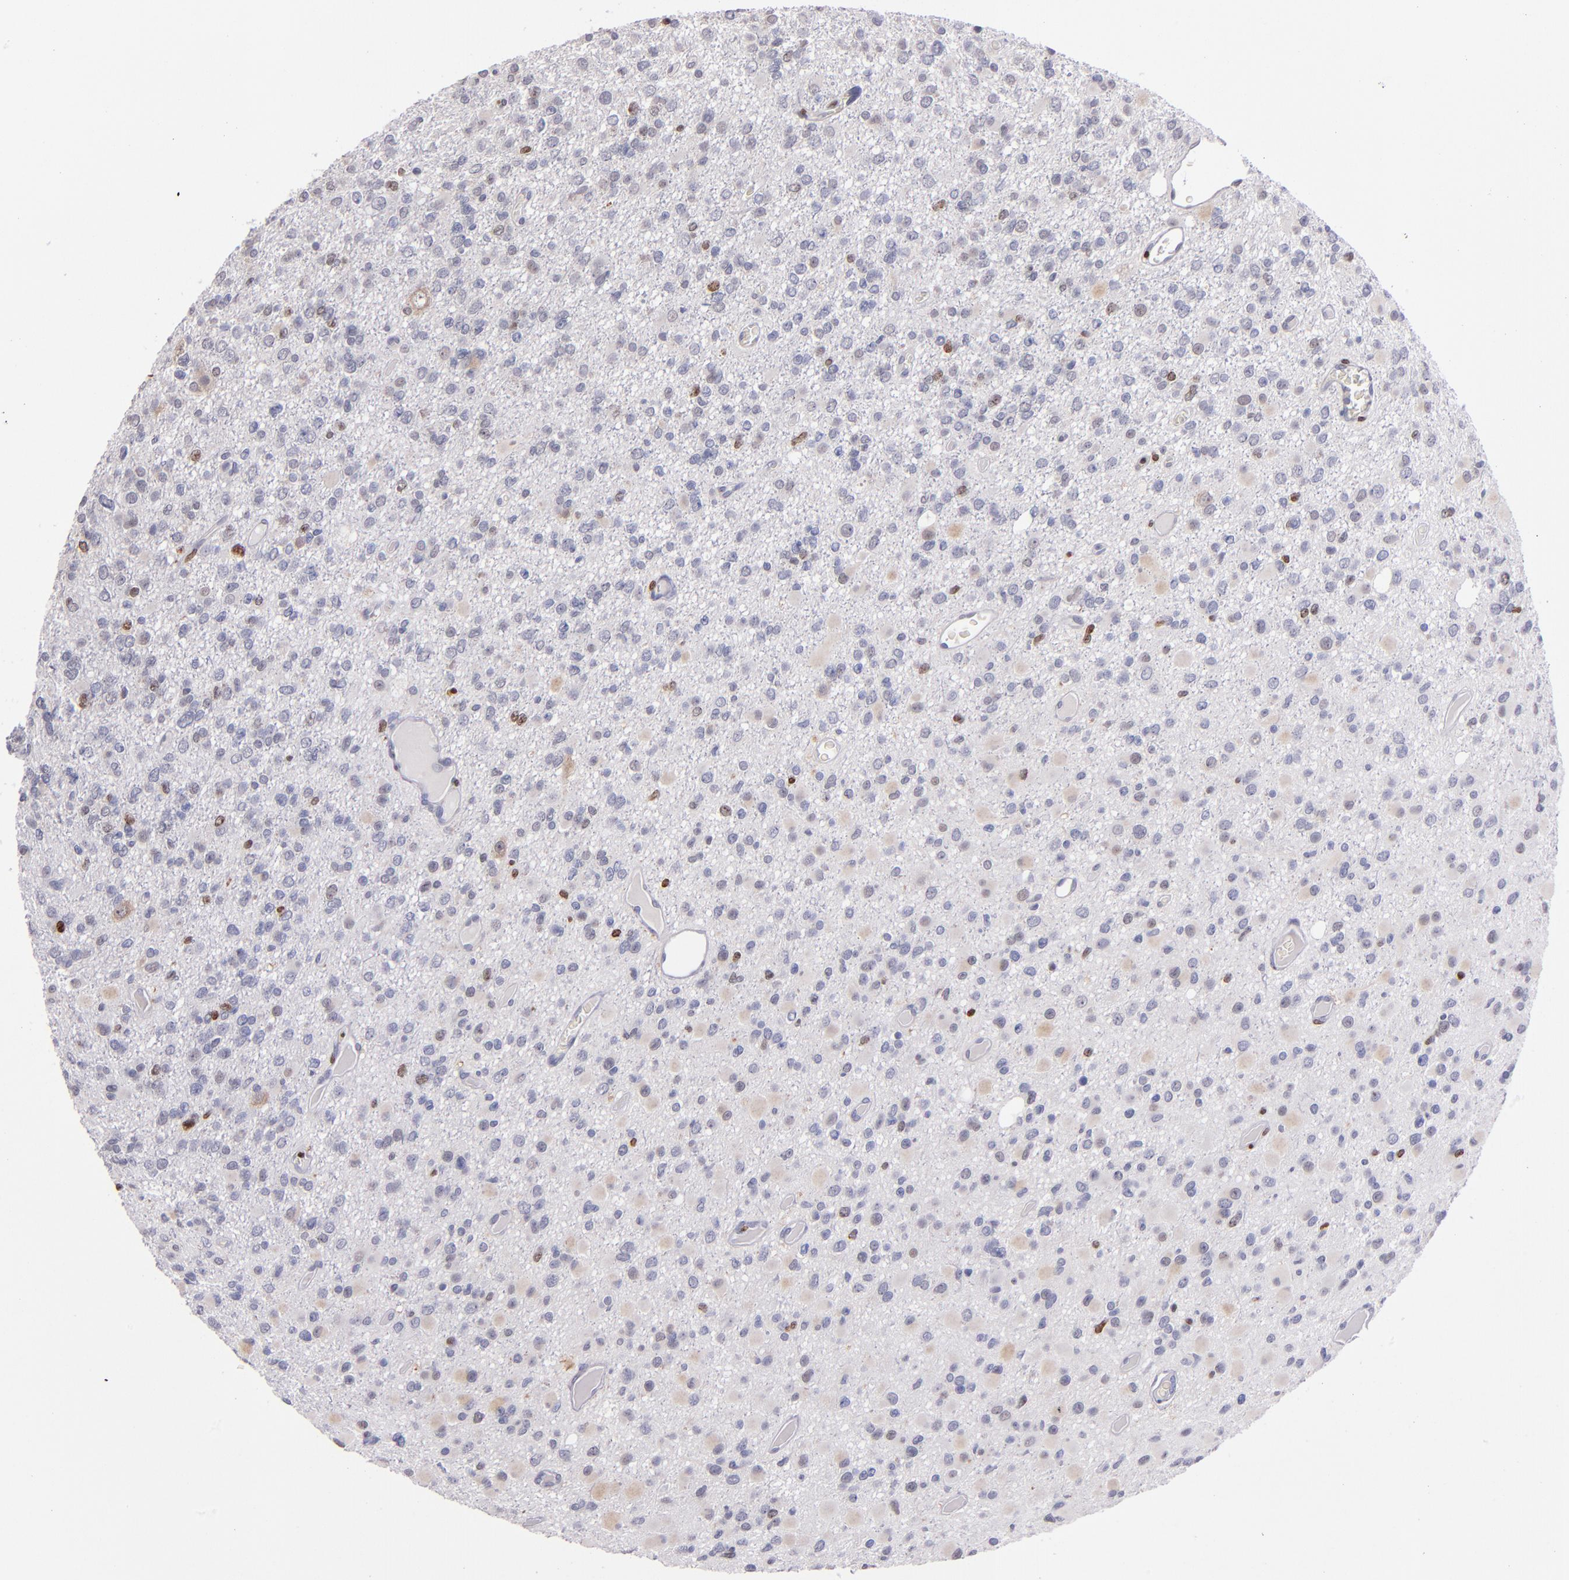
{"staining": {"intensity": "weak", "quantity": "25%-75%", "location": "nuclear"}, "tissue": "glioma", "cell_type": "Tumor cells", "image_type": "cancer", "snomed": [{"axis": "morphology", "description": "Glioma, malignant, Low grade"}, {"axis": "topography", "description": "Brain"}], "caption": "An image showing weak nuclear positivity in approximately 25%-75% of tumor cells in glioma, as visualized by brown immunohistochemical staining.", "gene": "CDKL5", "patient": {"sex": "male", "age": 42}}